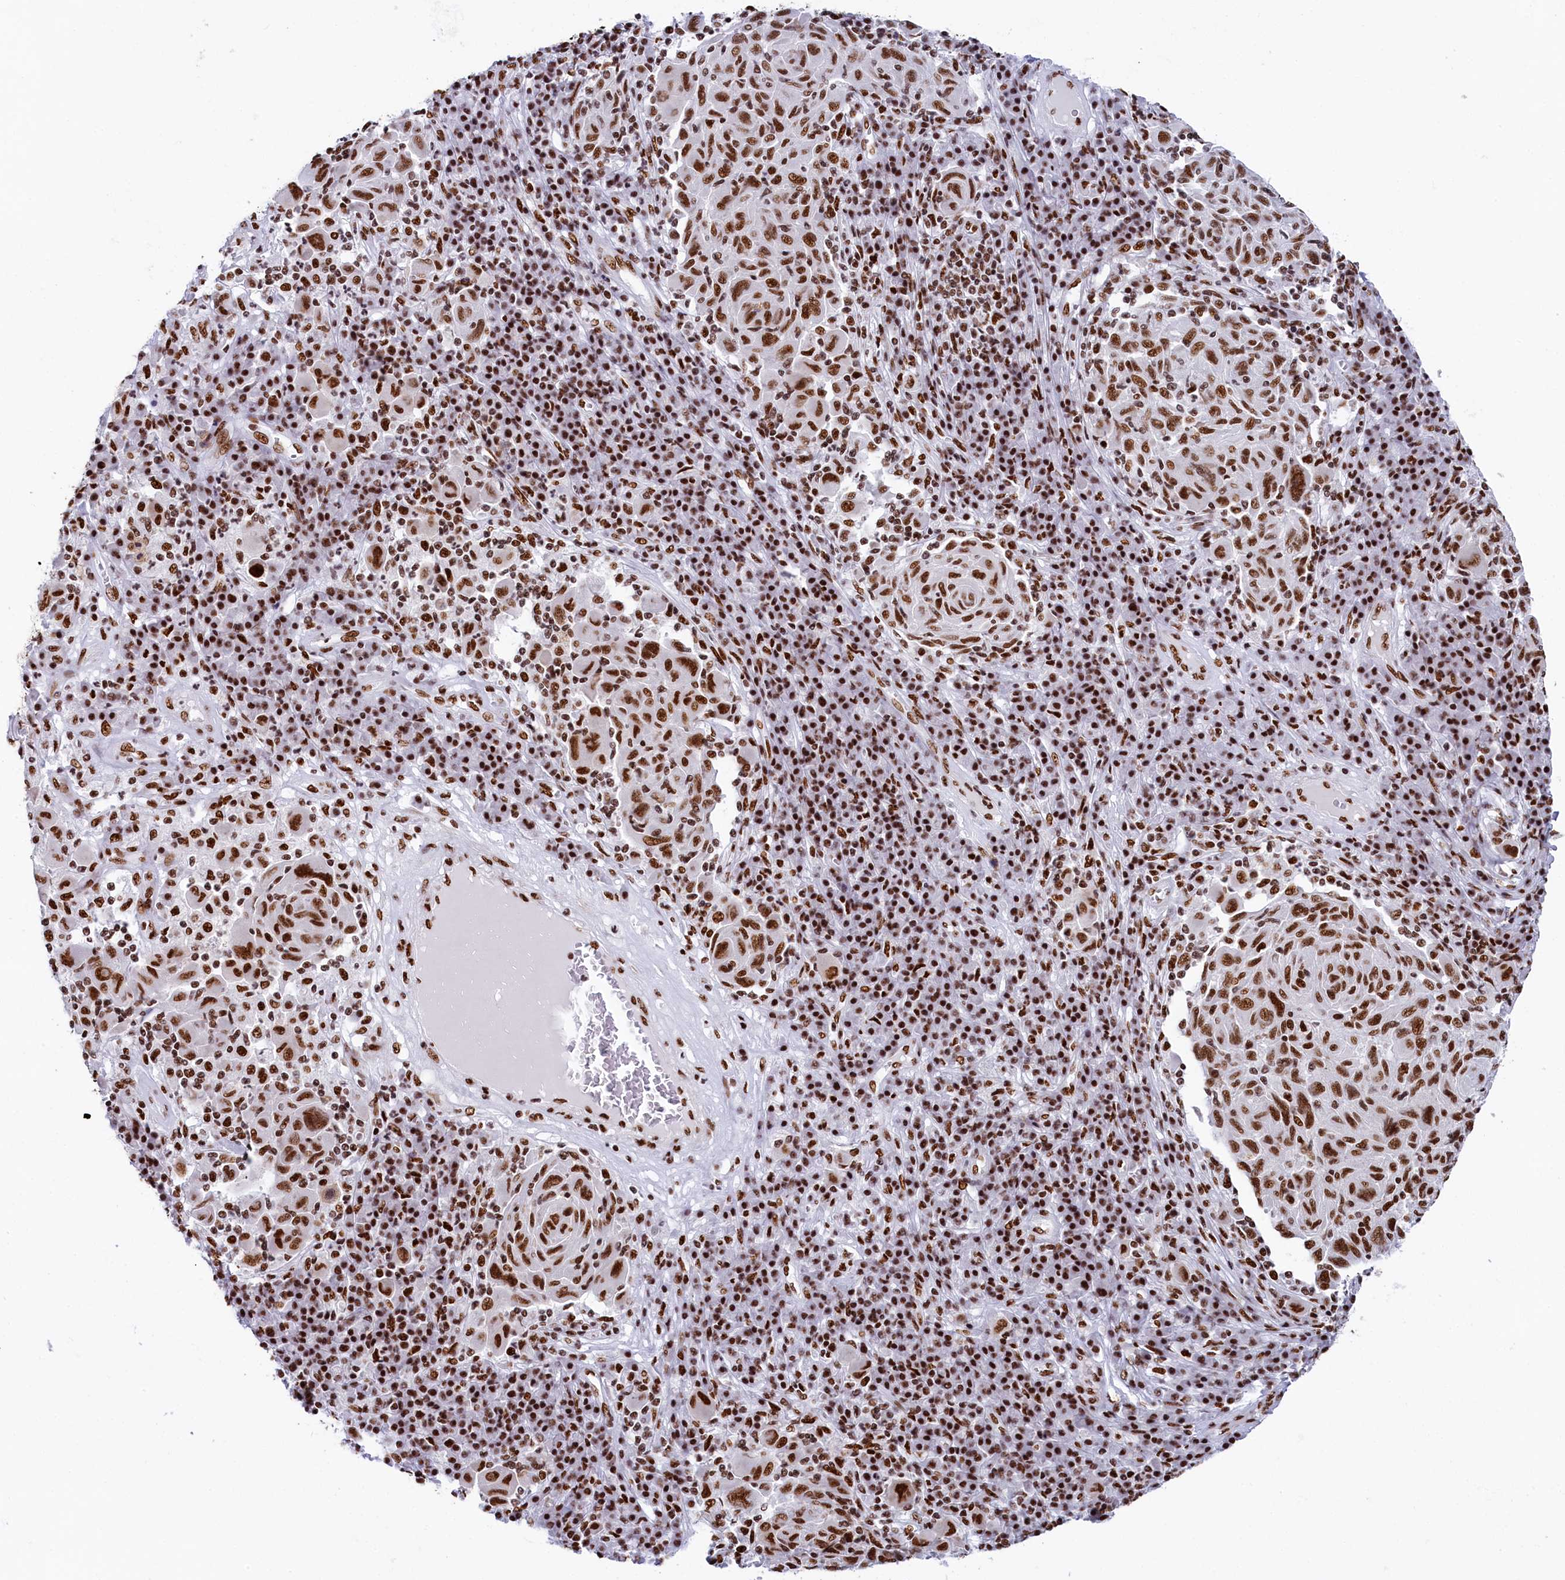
{"staining": {"intensity": "strong", "quantity": ">75%", "location": "nuclear"}, "tissue": "melanoma", "cell_type": "Tumor cells", "image_type": "cancer", "snomed": [{"axis": "morphology", "description": "Malignant melanoma, NOS"}, {"axis": "topography", "description": "Skin"}], "caption": "Protein analysis of malignant melanoma tissue displays strong nuclear staining in about >75% of tumor cells.", "gene": "SNRNP70", "patient": {"sex": "male", "age": 53}}